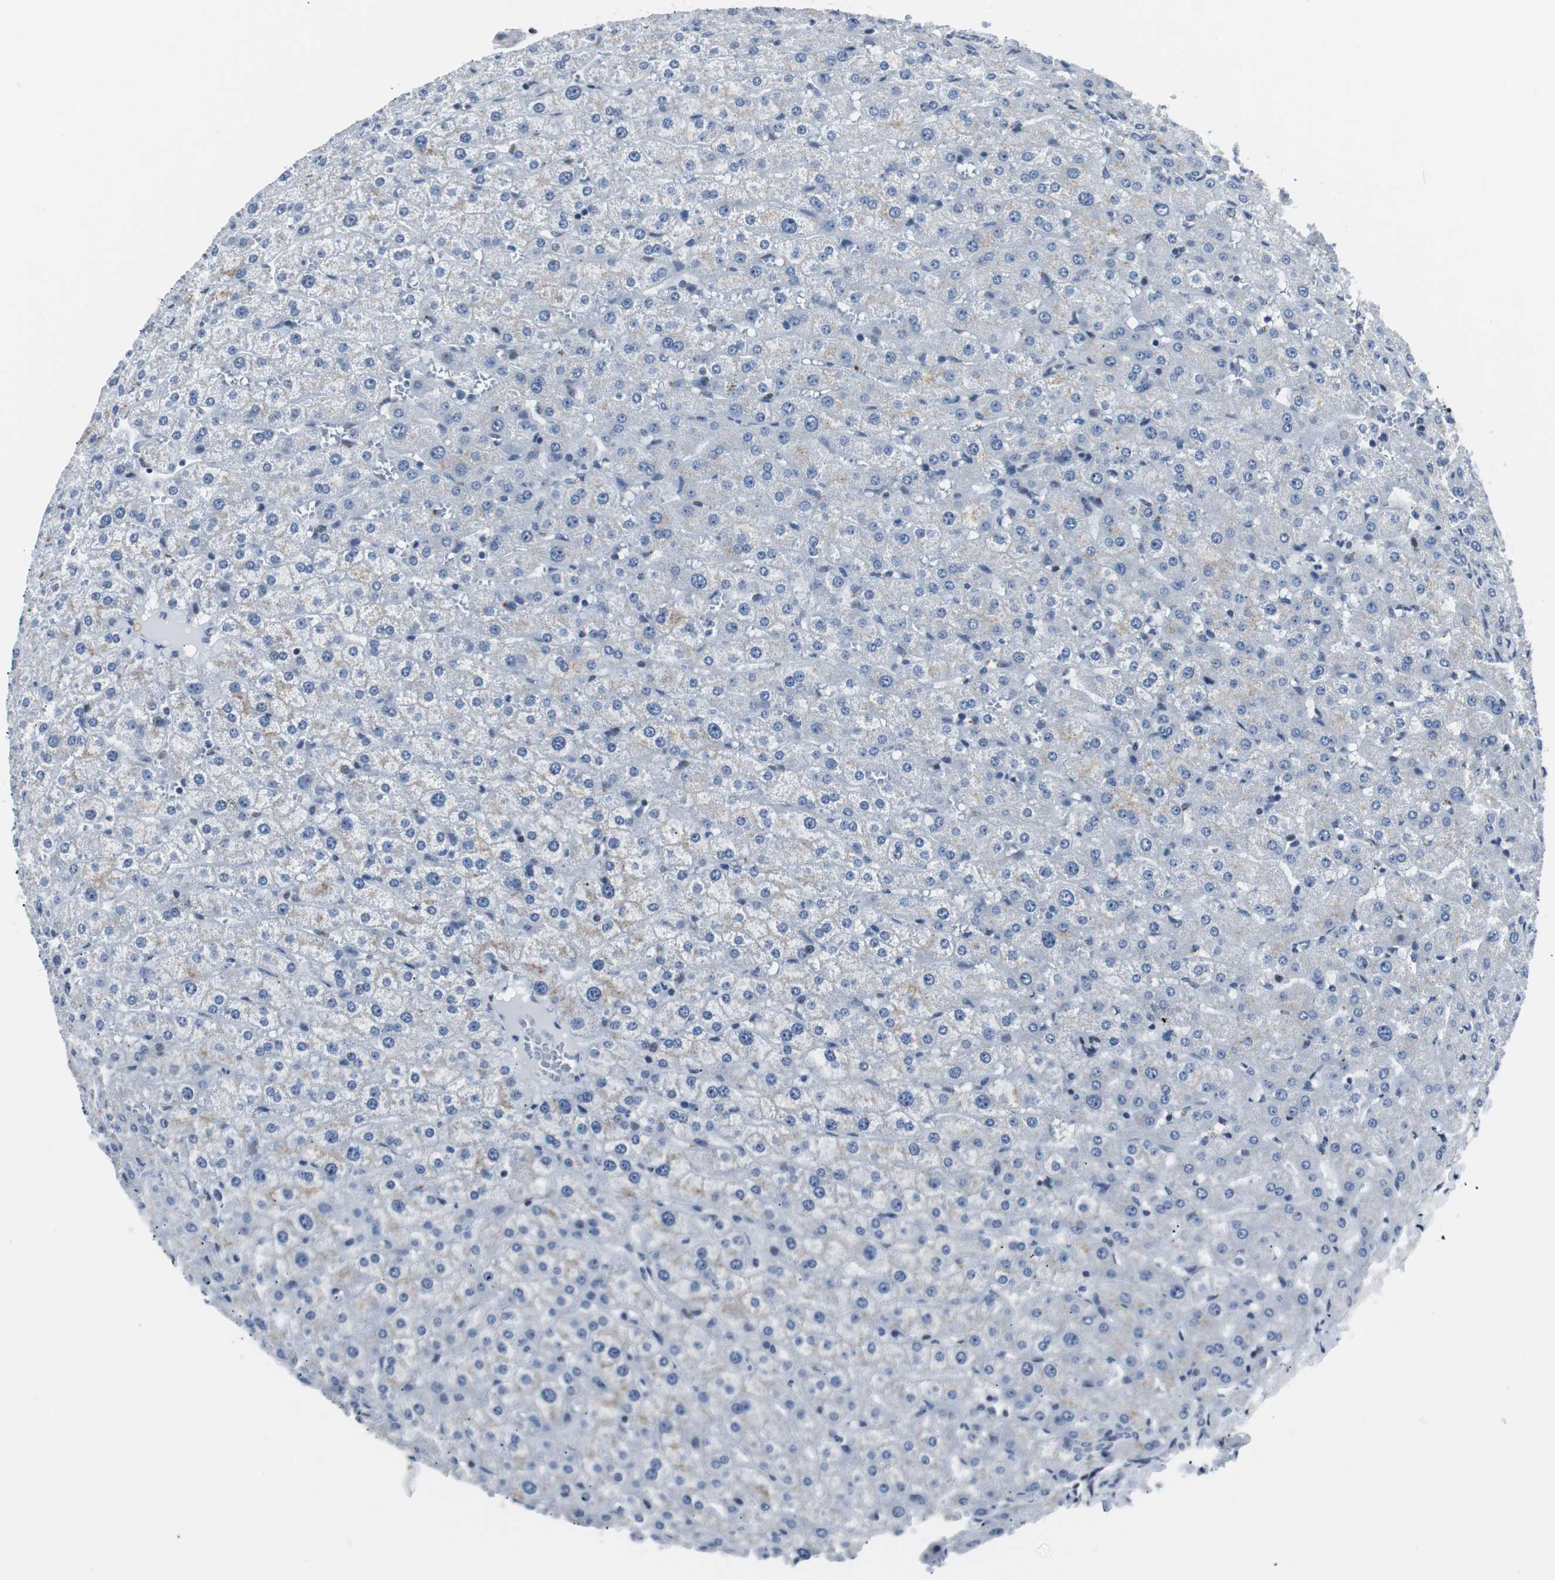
{"staining": {"intensity": "negative", "quantity": "none", "location": "none"}, "tissue": "liver", "cell_type": "Cholangiocytes", "image_type": "normal", "snomed": [{"axis": "morphology", "description": "Normal tissue, NOS"}, {"axis": "morphology", "description": "Fibrosis, NOS"}, {"axis": "topography", "description": "Liver"}], "caption": "An IHC image of normal liver is shown. There is no staining in cholangiocytes of liver.", "gene": "MTA1", "patient": {"sex": "female", "age": 29}}